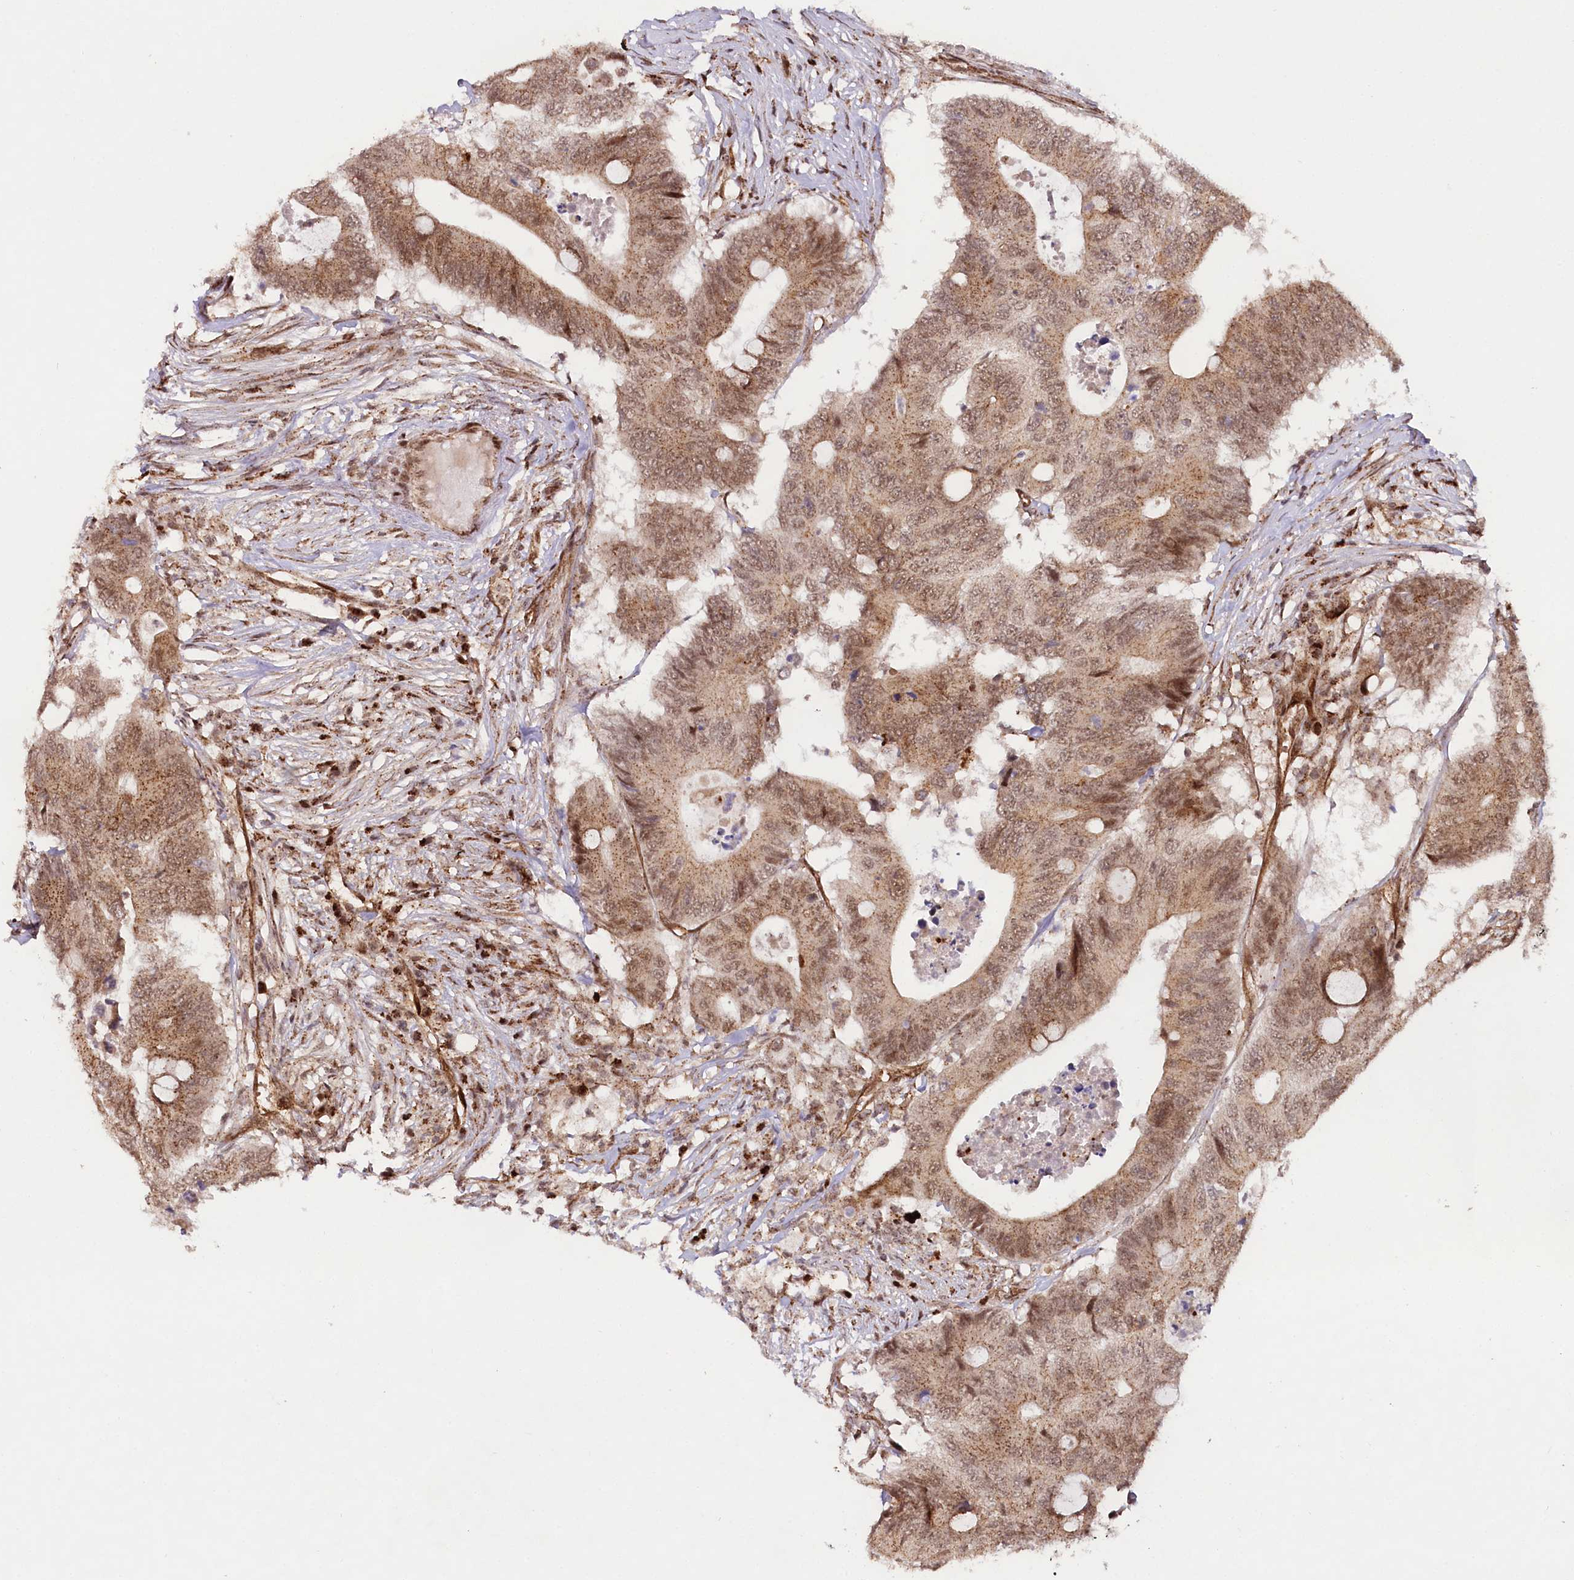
{"staining": {"intensity": "moderate", "quantity": ">75%", "location": "cytoplasmic/membranous,nuclear"}, "tissue": "colorectal cancer", "cell_type": "Tumor cells", "image_type": "cancer", "snomed": [{"axis": "morphology", "description": "Adenocarcinoma, NOS"}, {"axis": "topography", "description": "Colon"}], "caption": "Immunohistochemistry (IHC) staining of colorectal cancer, which displays medium levels of moderate cytoplasmic/membranous and nuclear expression in approximately >75% of tumor cells indicating moderate cytoplasmic/membranous and nuclear protein staining. The staining was performed using DAB (brown) for protein detection and nuclei were counterstained in hematoxylin (blue).", "gene": "COPG1", "patient": {"sex": "male", "age": 71}}